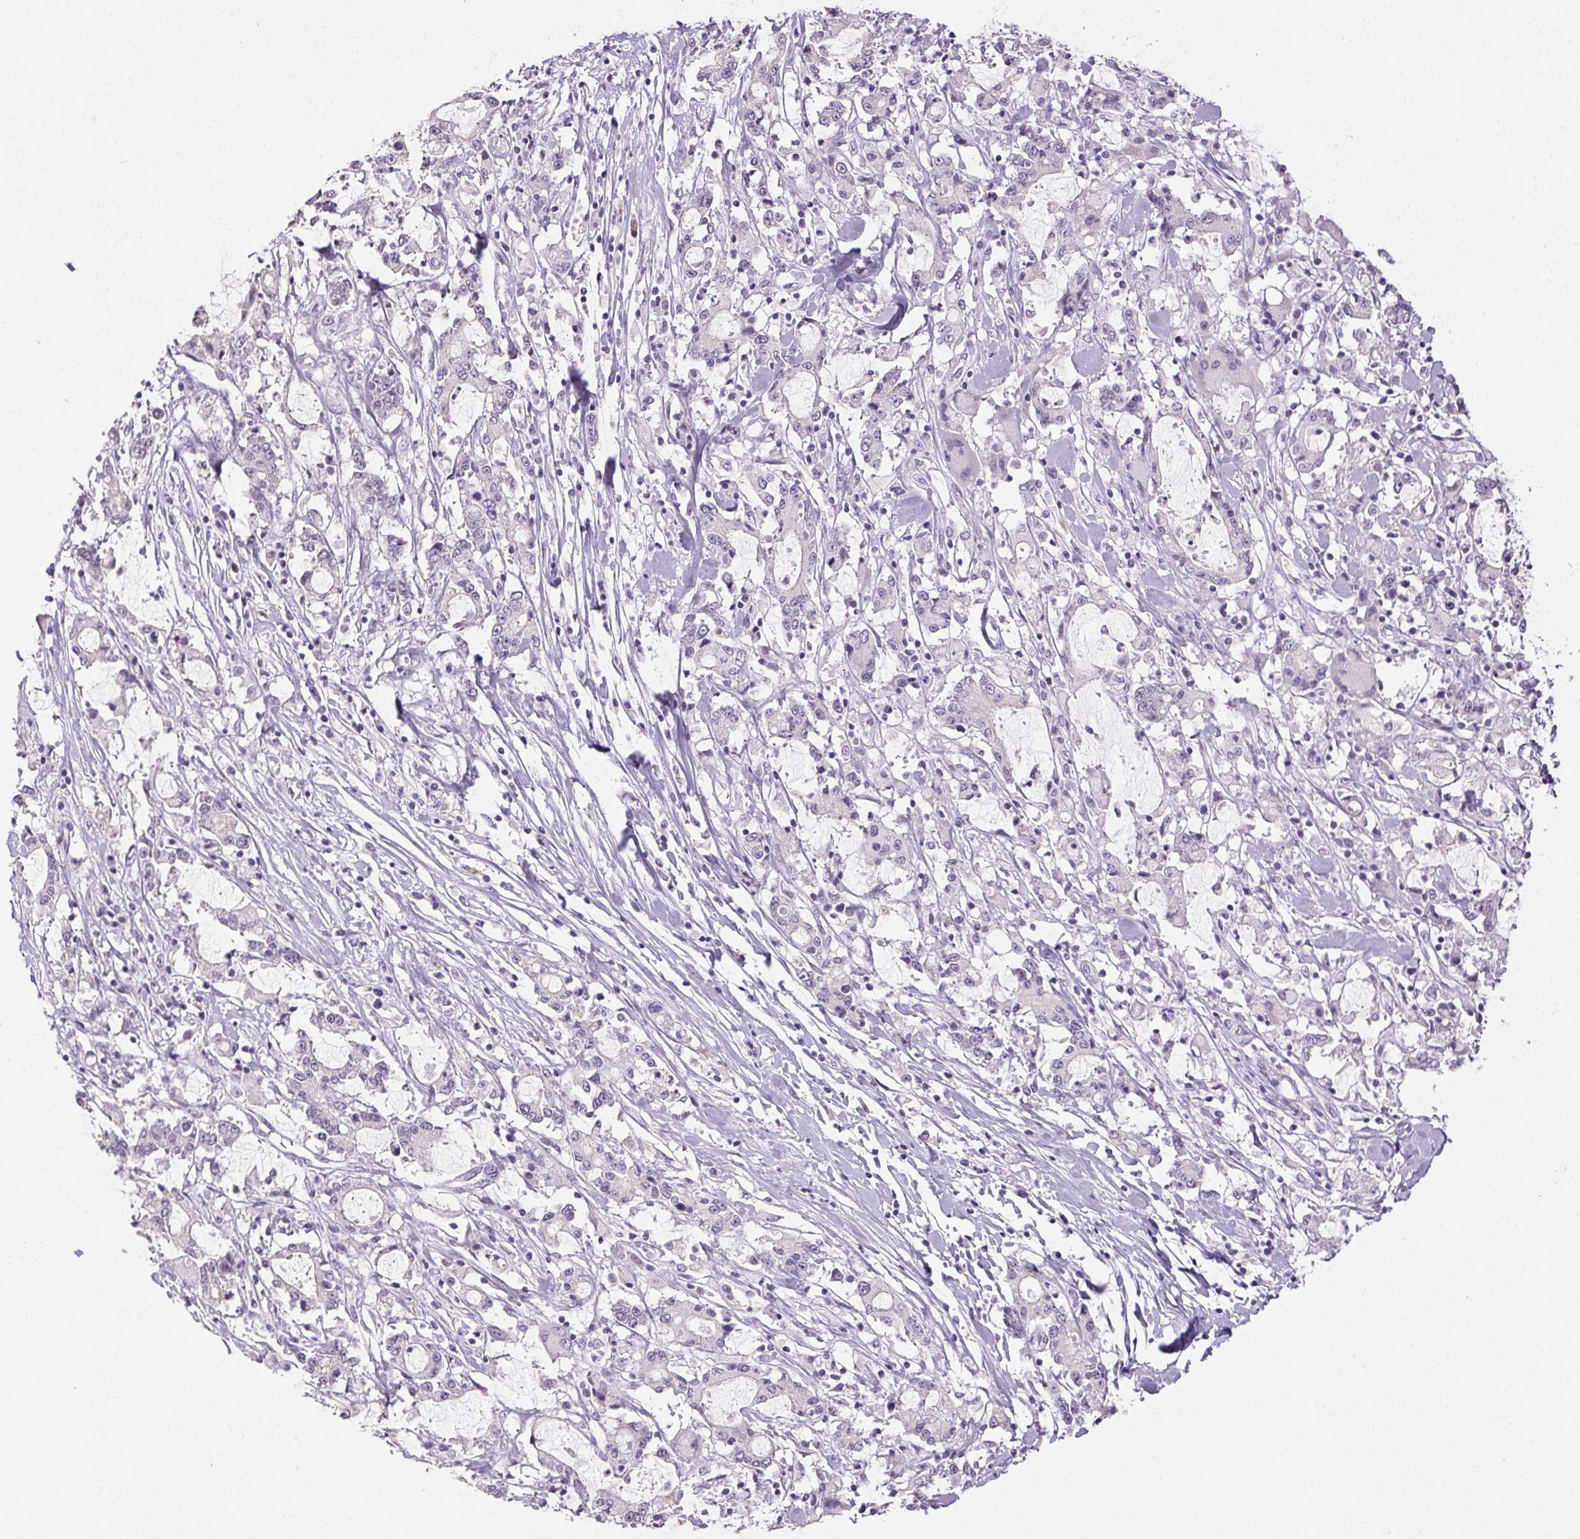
{"staining": {"intensity": "negative", "quantity": "none", "location": "none"}, "tissue": "stomach cancer", "cell_type": "Tumor cells", "image_type": "cancer", "snomed": [{"axis": "morphology", "description": "Adenocarcinoma, NOS"}, {"axis": "topography", "description": "Stomach, upper"}], "caption": "A high-resolution image shows immunohistochemistry staining of stomach adenocarcinoma, which demonstrates no significant staining in tumor cells.", "gene": "CLDN10", "patient": {"sex": "male", "age": 68}}